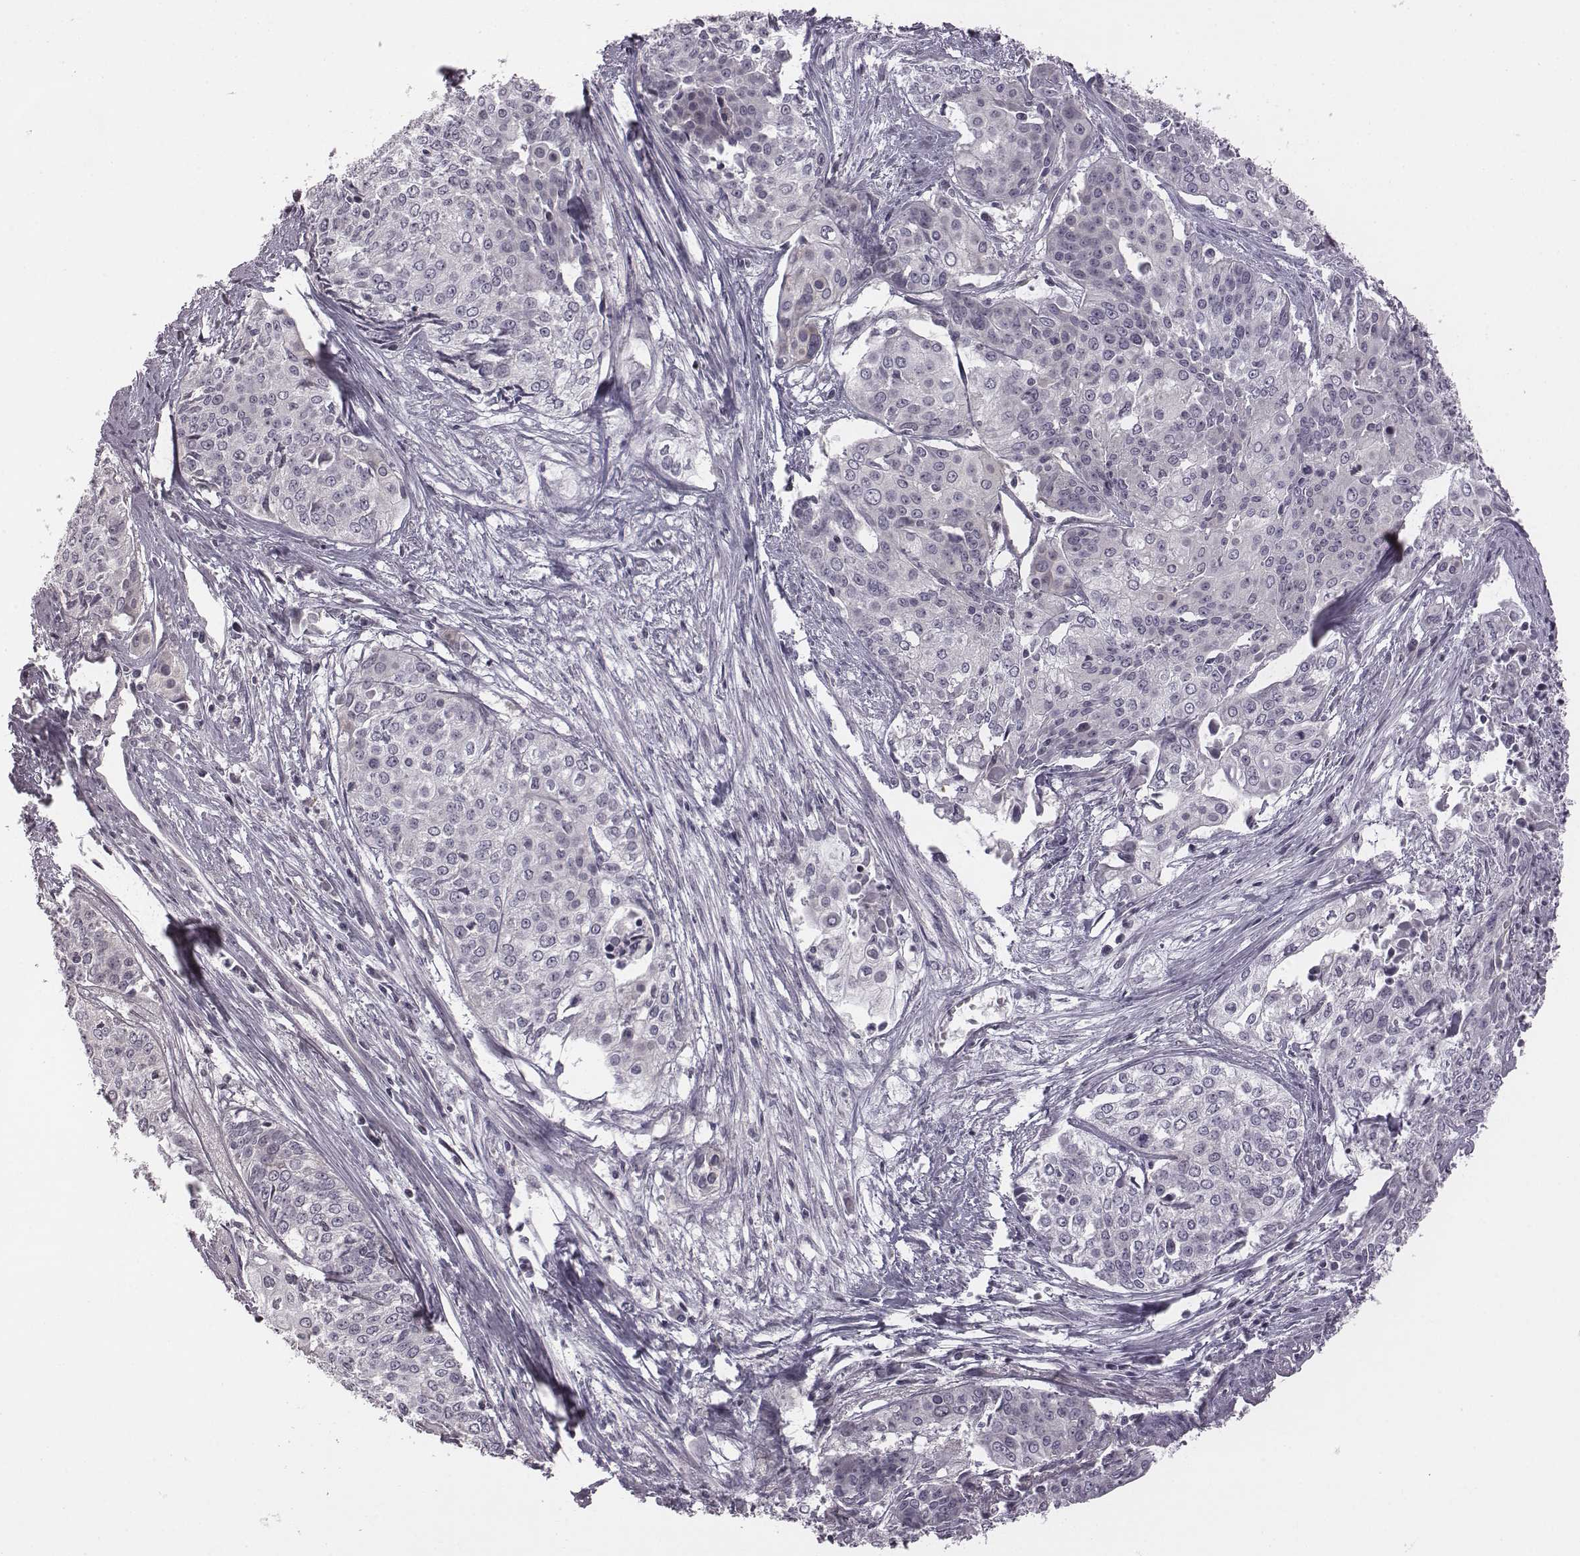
{"staining": {"intensity": "negative", "quantity": "none", "location": "none"}, "tissue": "cervical cancer", "cell_type": "Tumor cells", "image_type": "cancer", "snomed": [{"axis": "morphology", "description": "Squamous cell carcinoma, NOS"}, {"axis": "topography", "description": "Cervix"}], "caption": "Immunohistochemistry (IHC) photomicrograph of neoplastic tissue: human cervical cancer stained with DAB (3,3'-diaminobenzidine) shows no significant protein positivity in tumor cells. (DAB IHC visualized using brightfield microscopy, high magnification).", "gene": "BICDL1", "patient": {"sex": "female", "age": 39}}